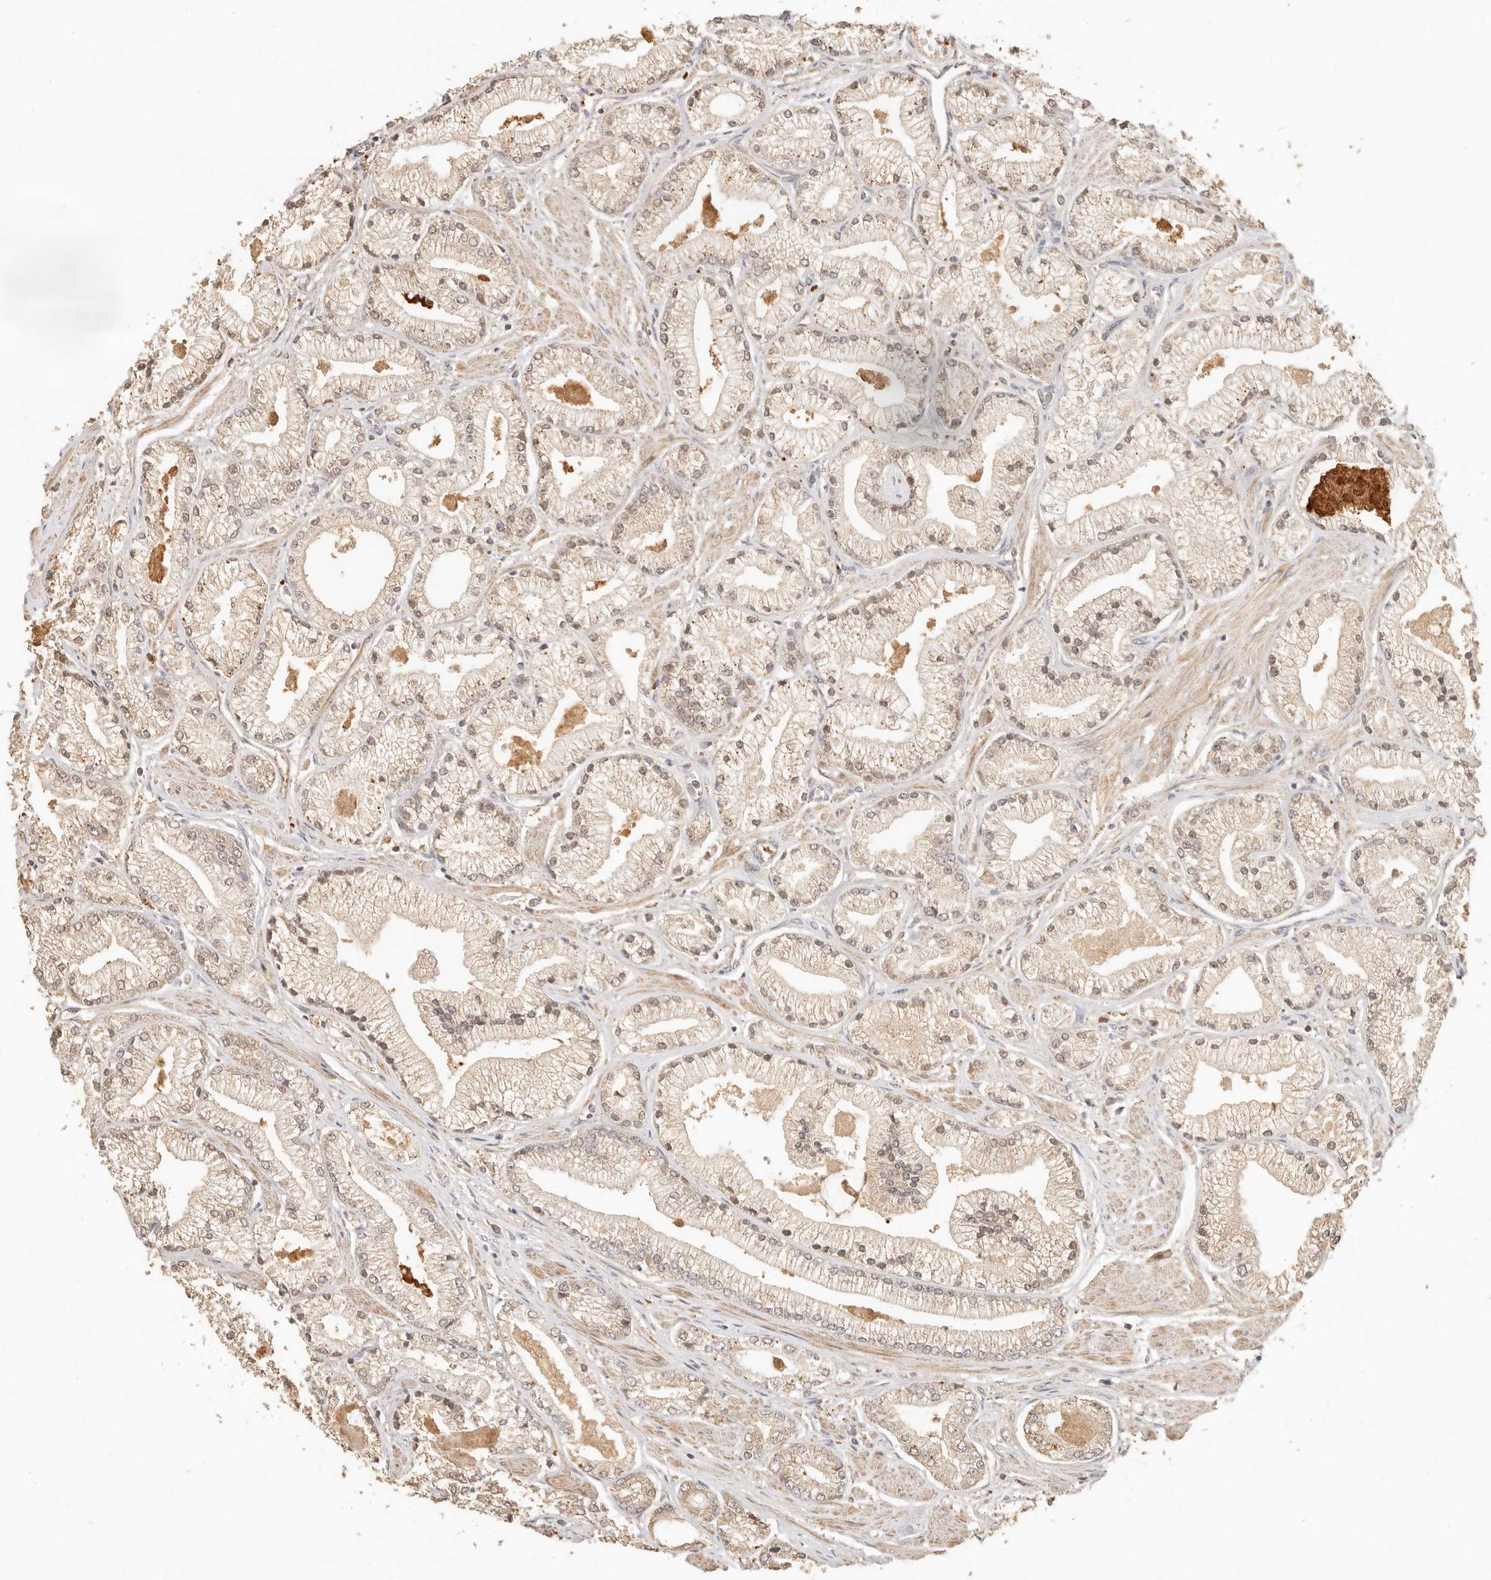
{"staining": {"intensity": "negative", "quantity": "none", "location": "none"}, "tissue": "prostate cancer", "cell_type": "Tumor cells", "image_type": "cancer", "snomed": [{"axis": "morphology", "description": "Adenocarcinoma, High grade"}, {"axis": "topography", "description": "Prostate"}], "caption": "Prostate cancer was stained to show a protein in brown. There is no significant positivity in tumor cells.", "gene": "INTS11", "patient": {"sex": "male", "age": 50}}